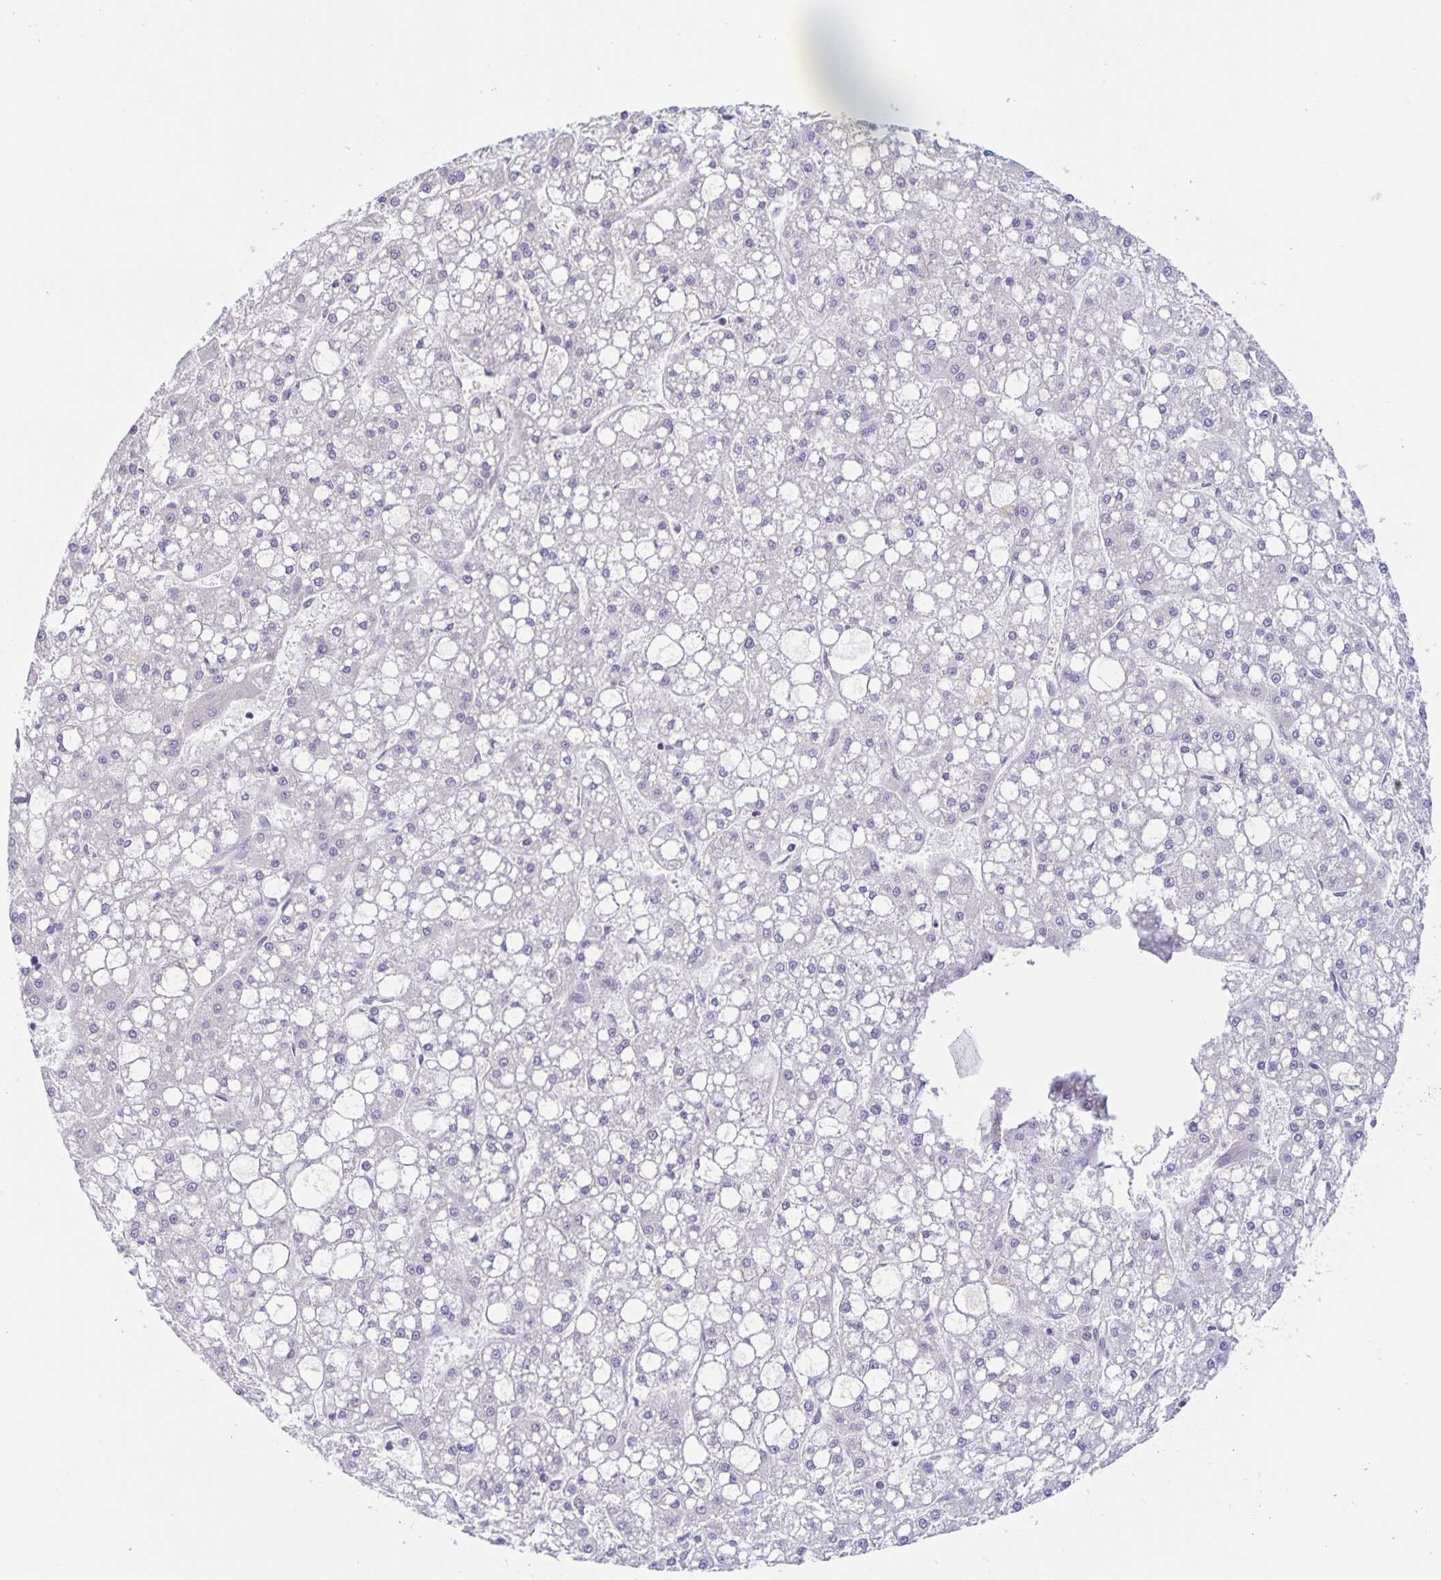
{"staining": {"intensity": "negative", "quantity": "none", "location": "none"}, "tissue": "liver cancer", "cell_type": "Tumor cells", "image_type": "cancer", "snomed": [{"axis": "morphology", "description": "Carcinoma, Hepatocellular, NOS"}, {"axis": "topography", "description": "Liver"}], "caption": "The histopathology image demonstrates no staining of tumor cells in liver cancer. (Brightfield microscopy of DAB IHC at high magnification).", "gene": "SYNE2", "patient": {"sex": "male", "age": 67}}